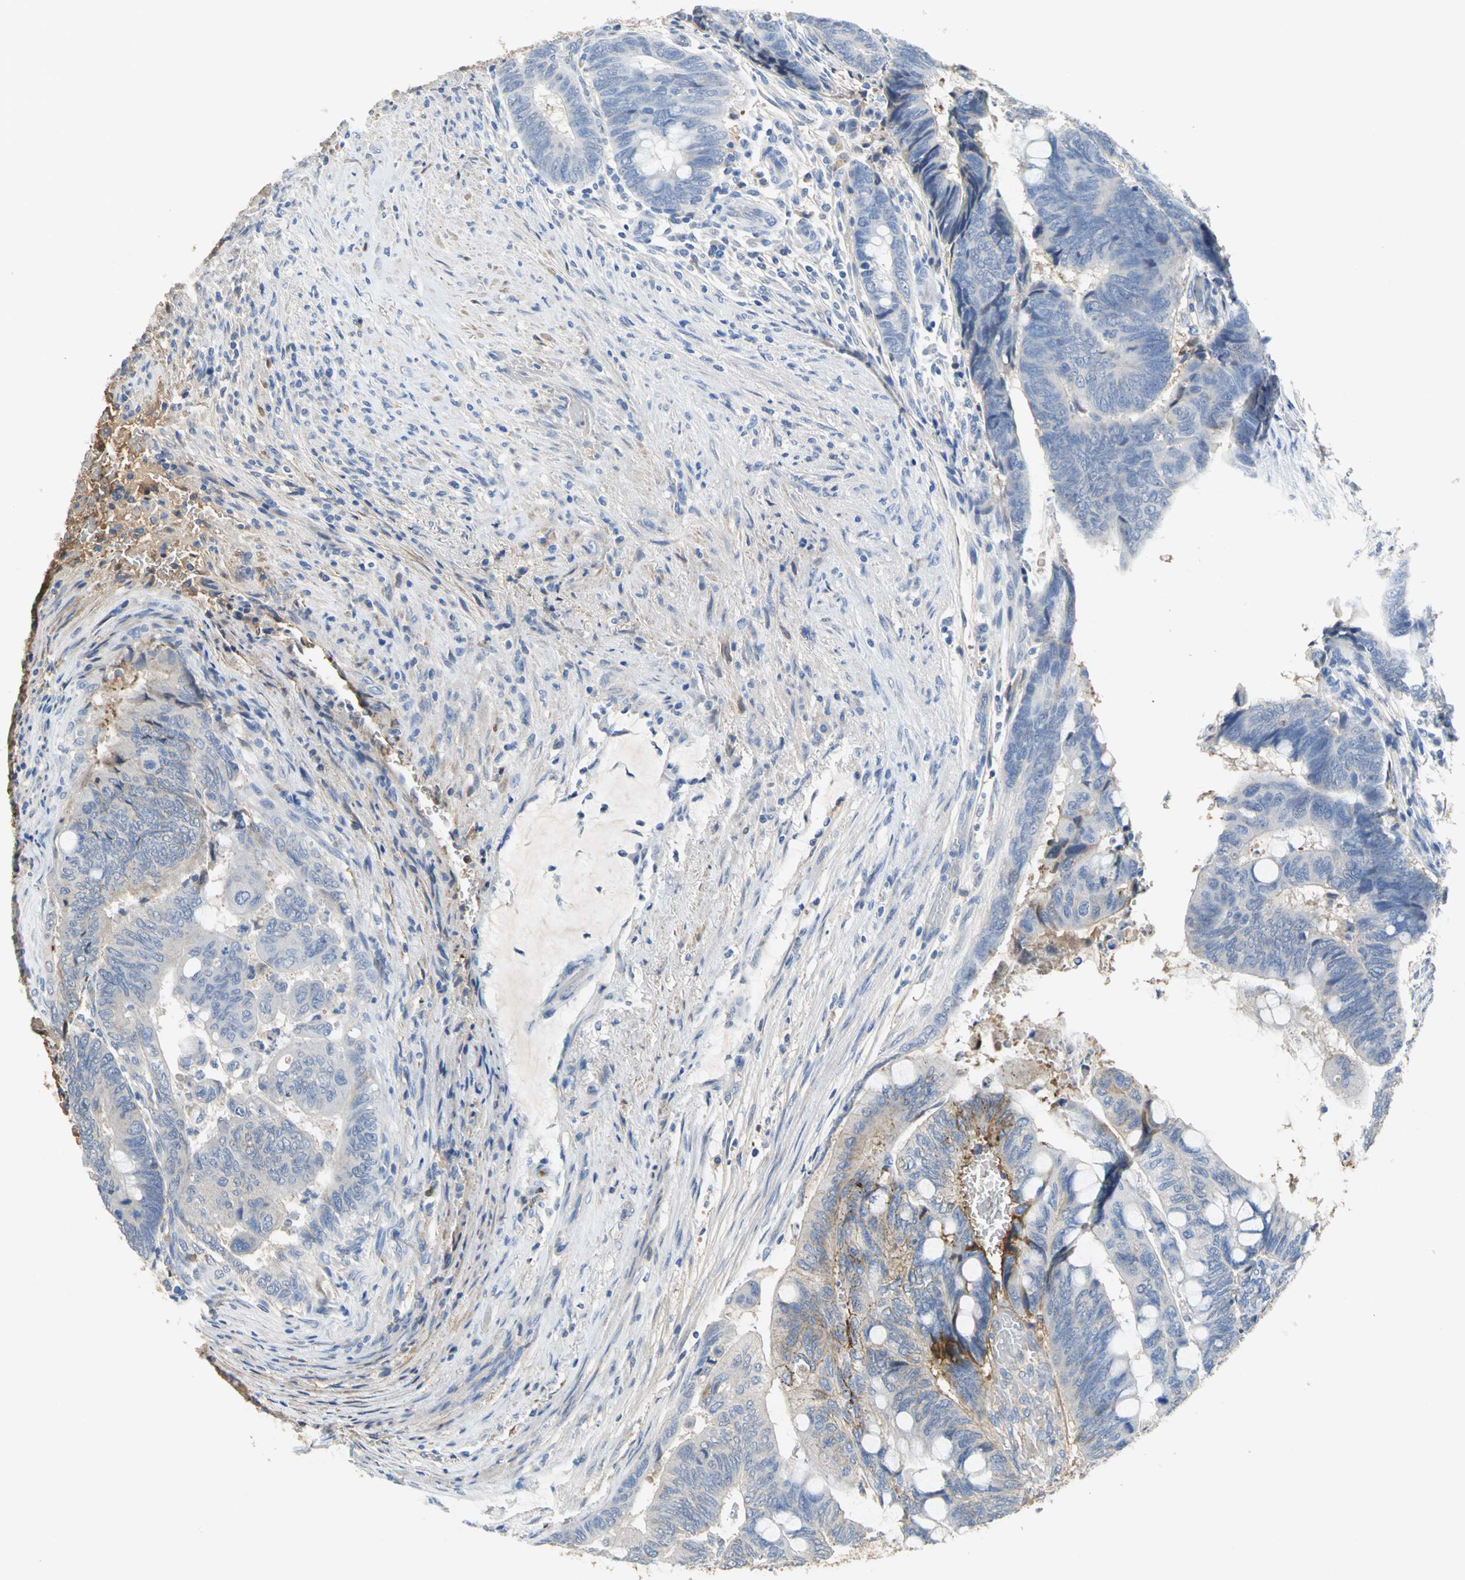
{"staining": {"intensity": "moderate", "quantity": "<25%", "location": "cytoplasmic/membranous"}, "tissue": "colorectal cancer", "cell_type": "Tumor cells", "image_type": "cancer", "snomed": [{"axis": "morphology", "description": "Normal tissue, NOS"}, {"axis": "morphology", "description": "Adenocarcinoma, NOS"}, {"axis": "topography", "description": "Rectum"}, {"axis": "topography", "description": "Peripheral nerve tissue"}], "caption": "Adenocarcinoma (colorectal) was stained to show a protein in brown. There is low levels of moderate cytoplasmic/membranous positivity in approximately <25% of tumor cells. (IHC, brightfield microscopy, high magnification).", "gene": "GYG2", "patient": {"sex": "male", "age": 92}}